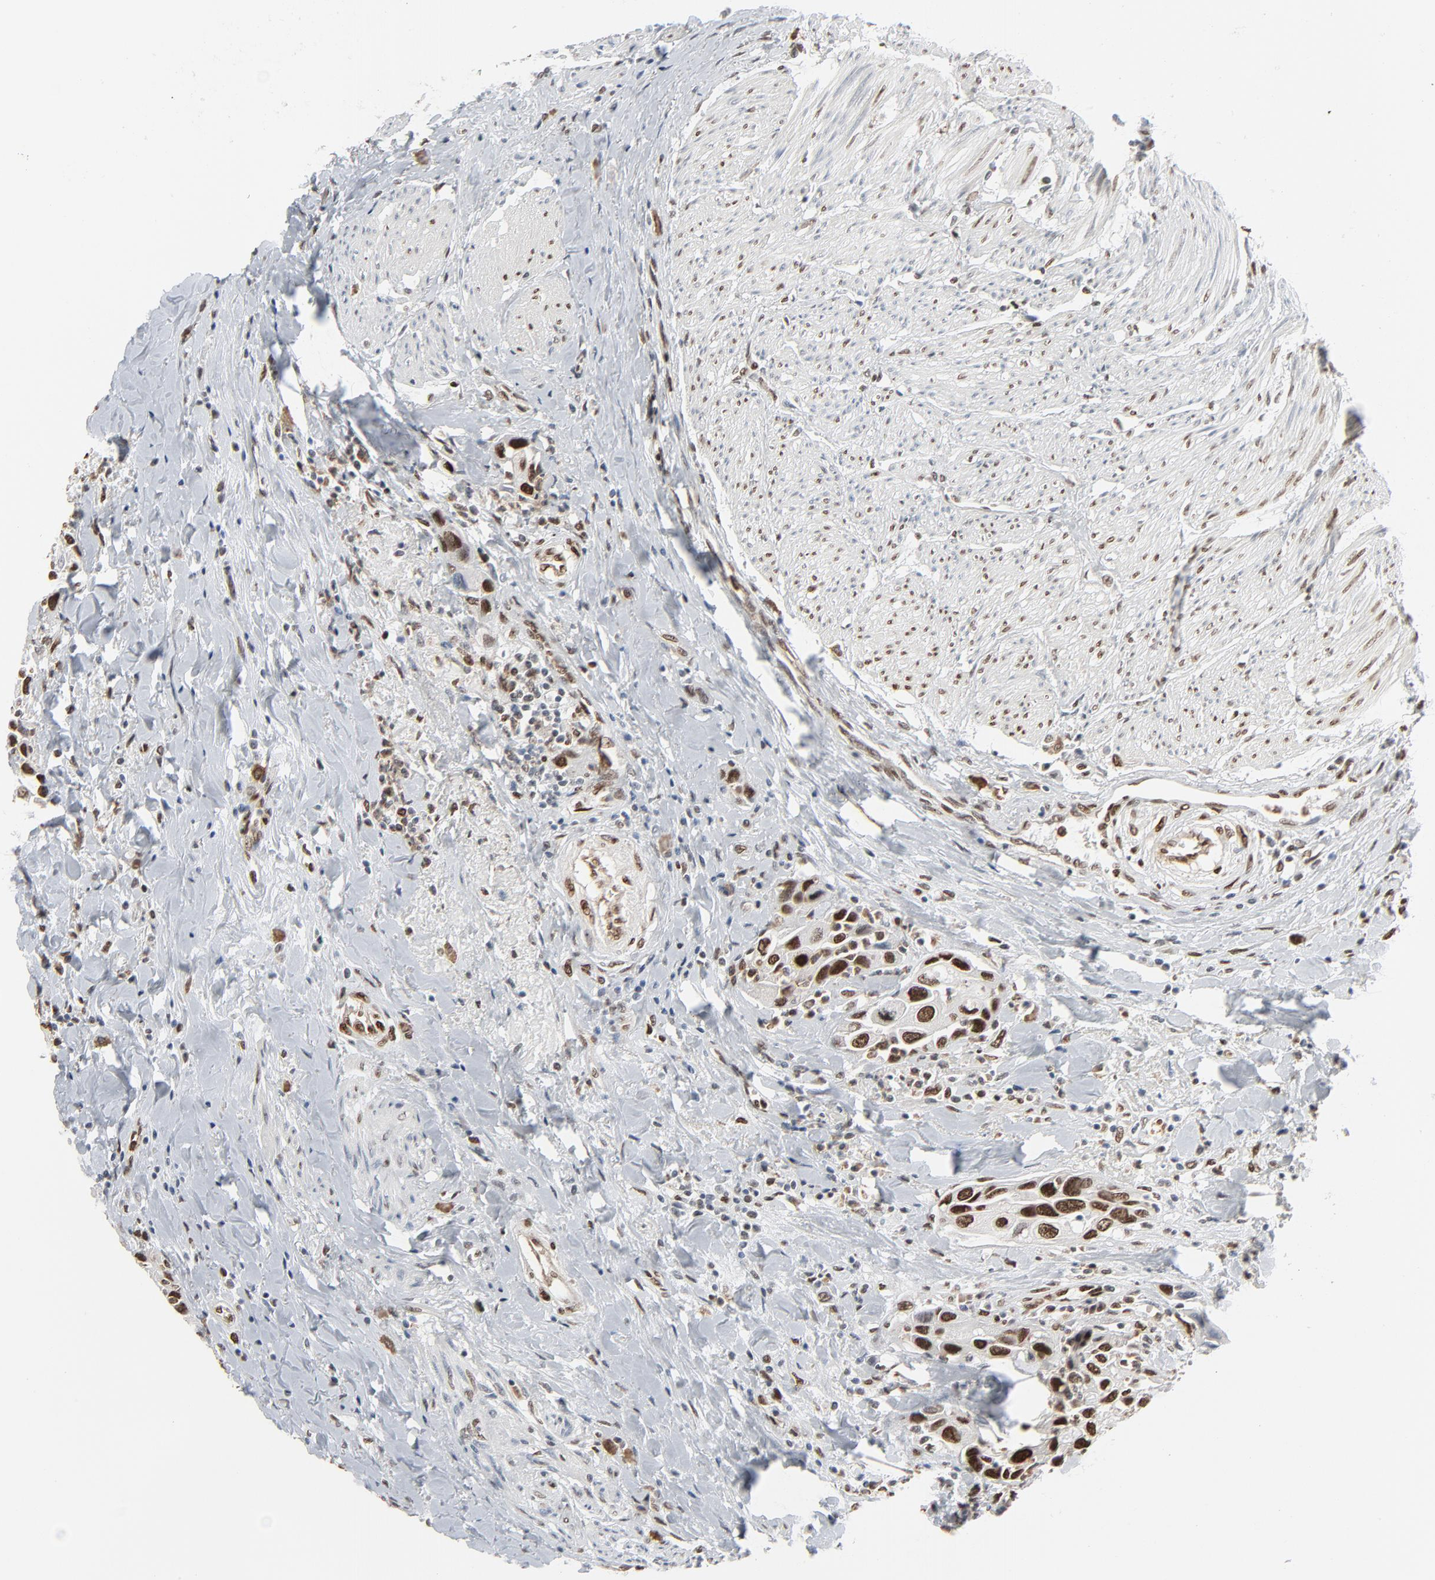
{"staining": {"intensity": "strong", "quantity": ">75%", "location": "nuclear"}, "tissue": "urothelial cancer", "cell_type": "Tumor cells", "image_type": "cancer", "snomed": [{"axis": "morphology", "description": "Urothelial carcinoma, High grade"}, {"axis": "topography", "description": "Urinary bladder"}], "caption": "This image exhibits urothelial cancer stained with IHC to label a protein in brown. The nuclear of tumor cells show strong positivity for the protein. Nuclei are counter-stained blue.", "gene": "CUX1", "patient": {"sex": "male", "age": 66}}